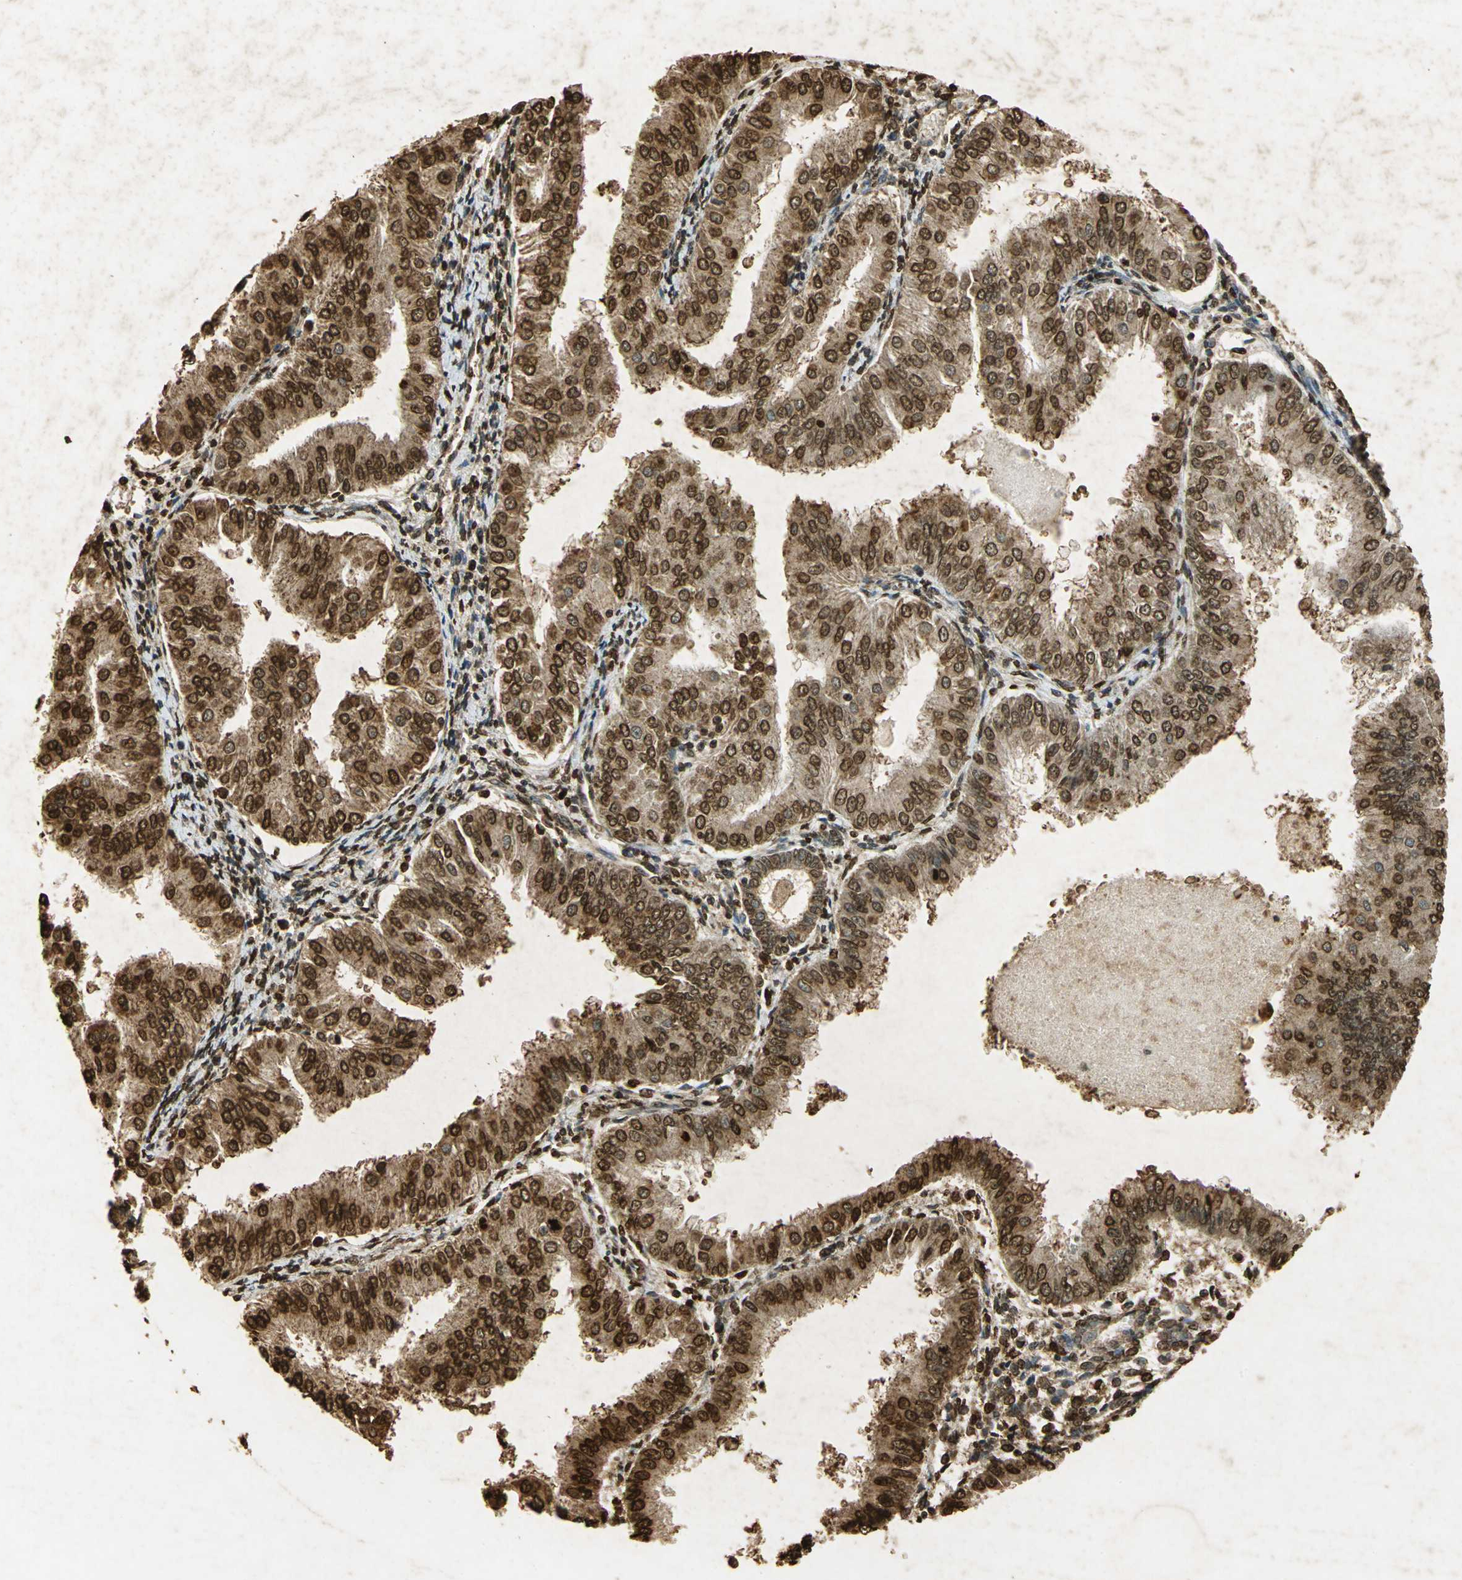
{"staining": {"intensity": "strong", "quantity": ">75%", "location": "cytoplasmic/membranous,nuclear"}, "tissue": "endometrial cancer", "cell_type": "Tumor cells", "image_type": "cancer", "snomed": [{"axis": "morphology", "description": "Adenocarcinoma, NOS"}, {"axis": "topography", "description": "Endometrium"}], "caption": "Tumor cells display high levels of strong cytoplasmic/membranous and nuclear staining in about >75% of cells in human endometrial cancer. The protein of interest is shown in brown color, while the nuclei are stained blue.", "gene": "ANXA4", "patient": {"sex": "female", "age": 53}}